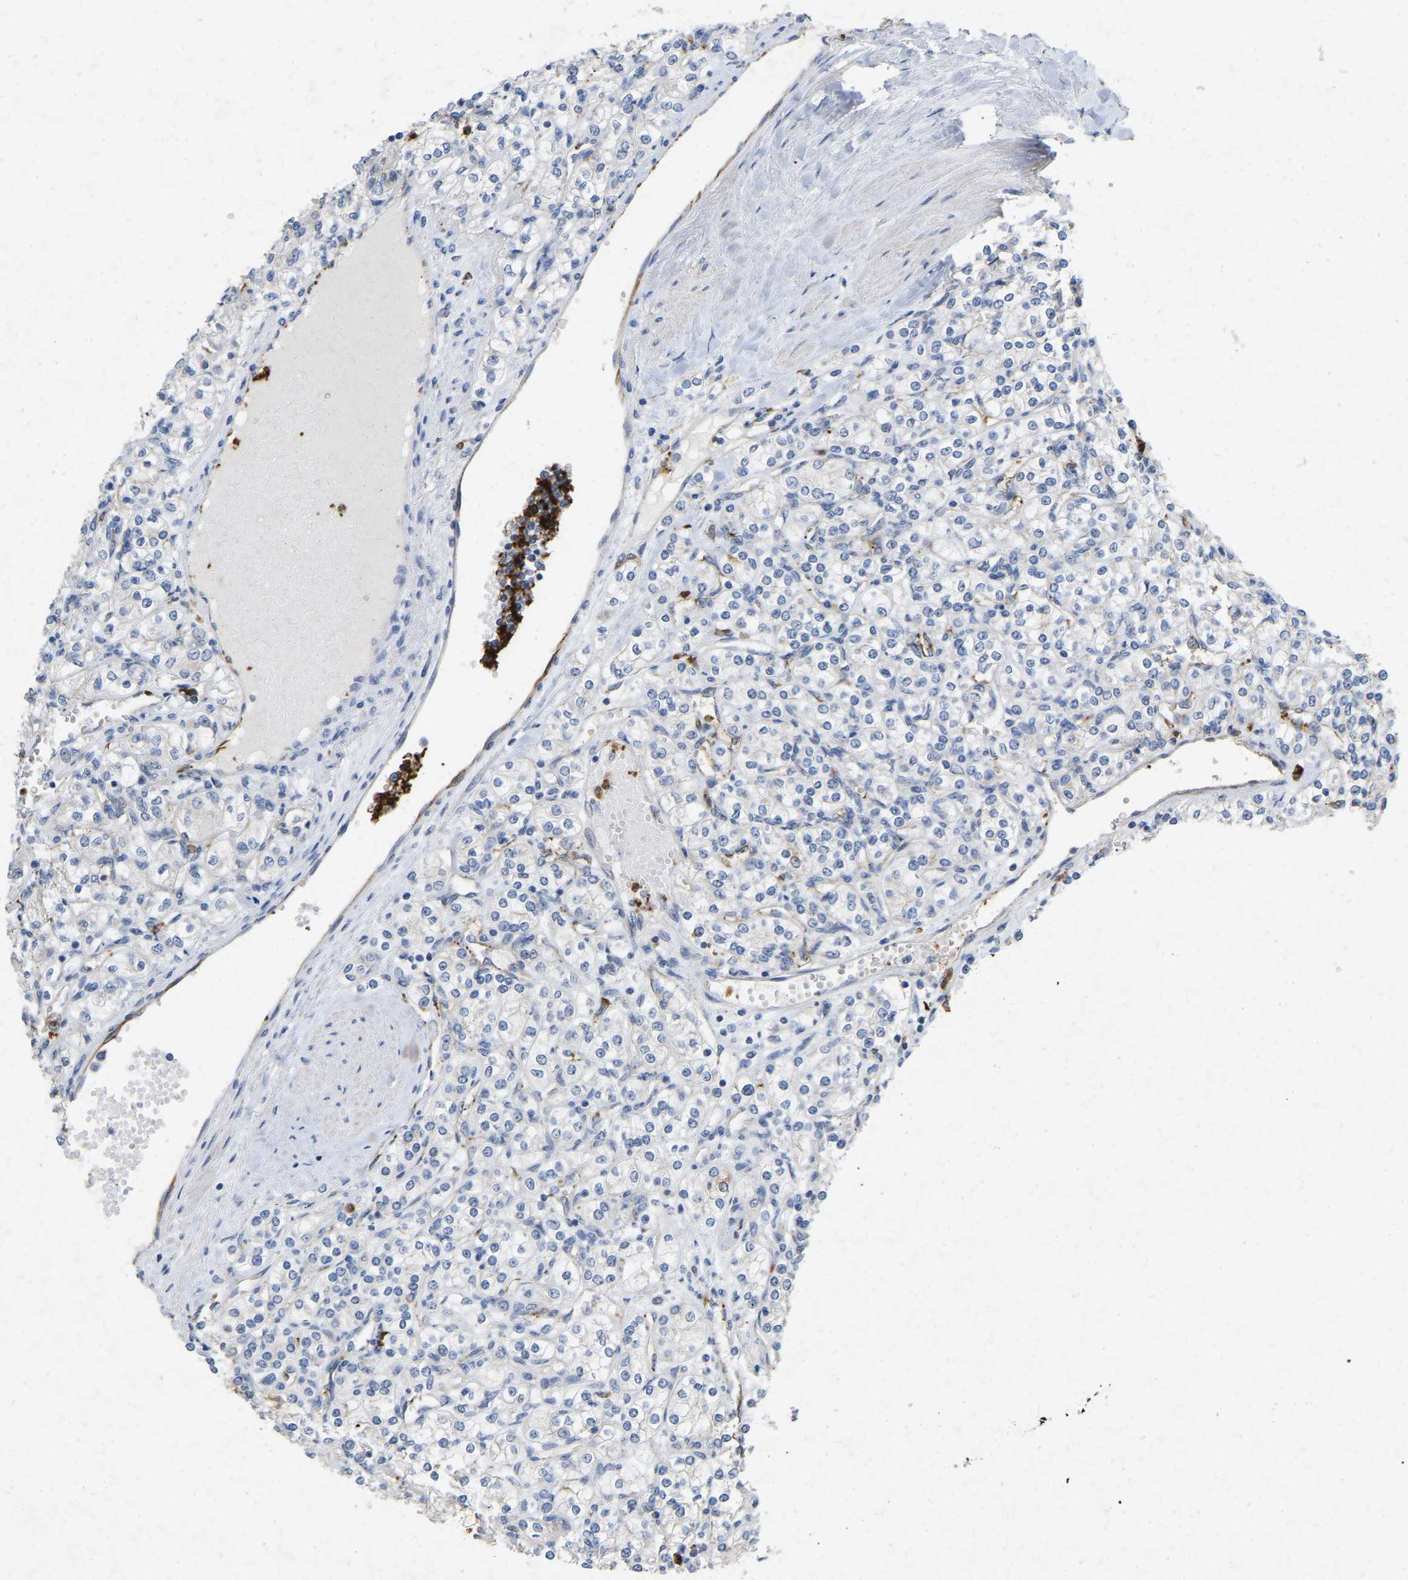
{"staining": {"intensity": "negative", "quantity": "none", "location": "none"}, "tissue": "renal cancer", "cell_type": "Tumor cells", "image_type": "cancer", "snomed": [{"axis": "morphology", "description": "Adenocarcinoma, NOS"}, {"axis": "topography", "description": "Kidney"}], "caption": "Tumor cells are negative for protein expression in human renal cancer (adenocarcinoma). (DAB immunohistochemistry, high magnification).", "gene": "RHEB", "patient": {"sex": "male", "age": 77}}